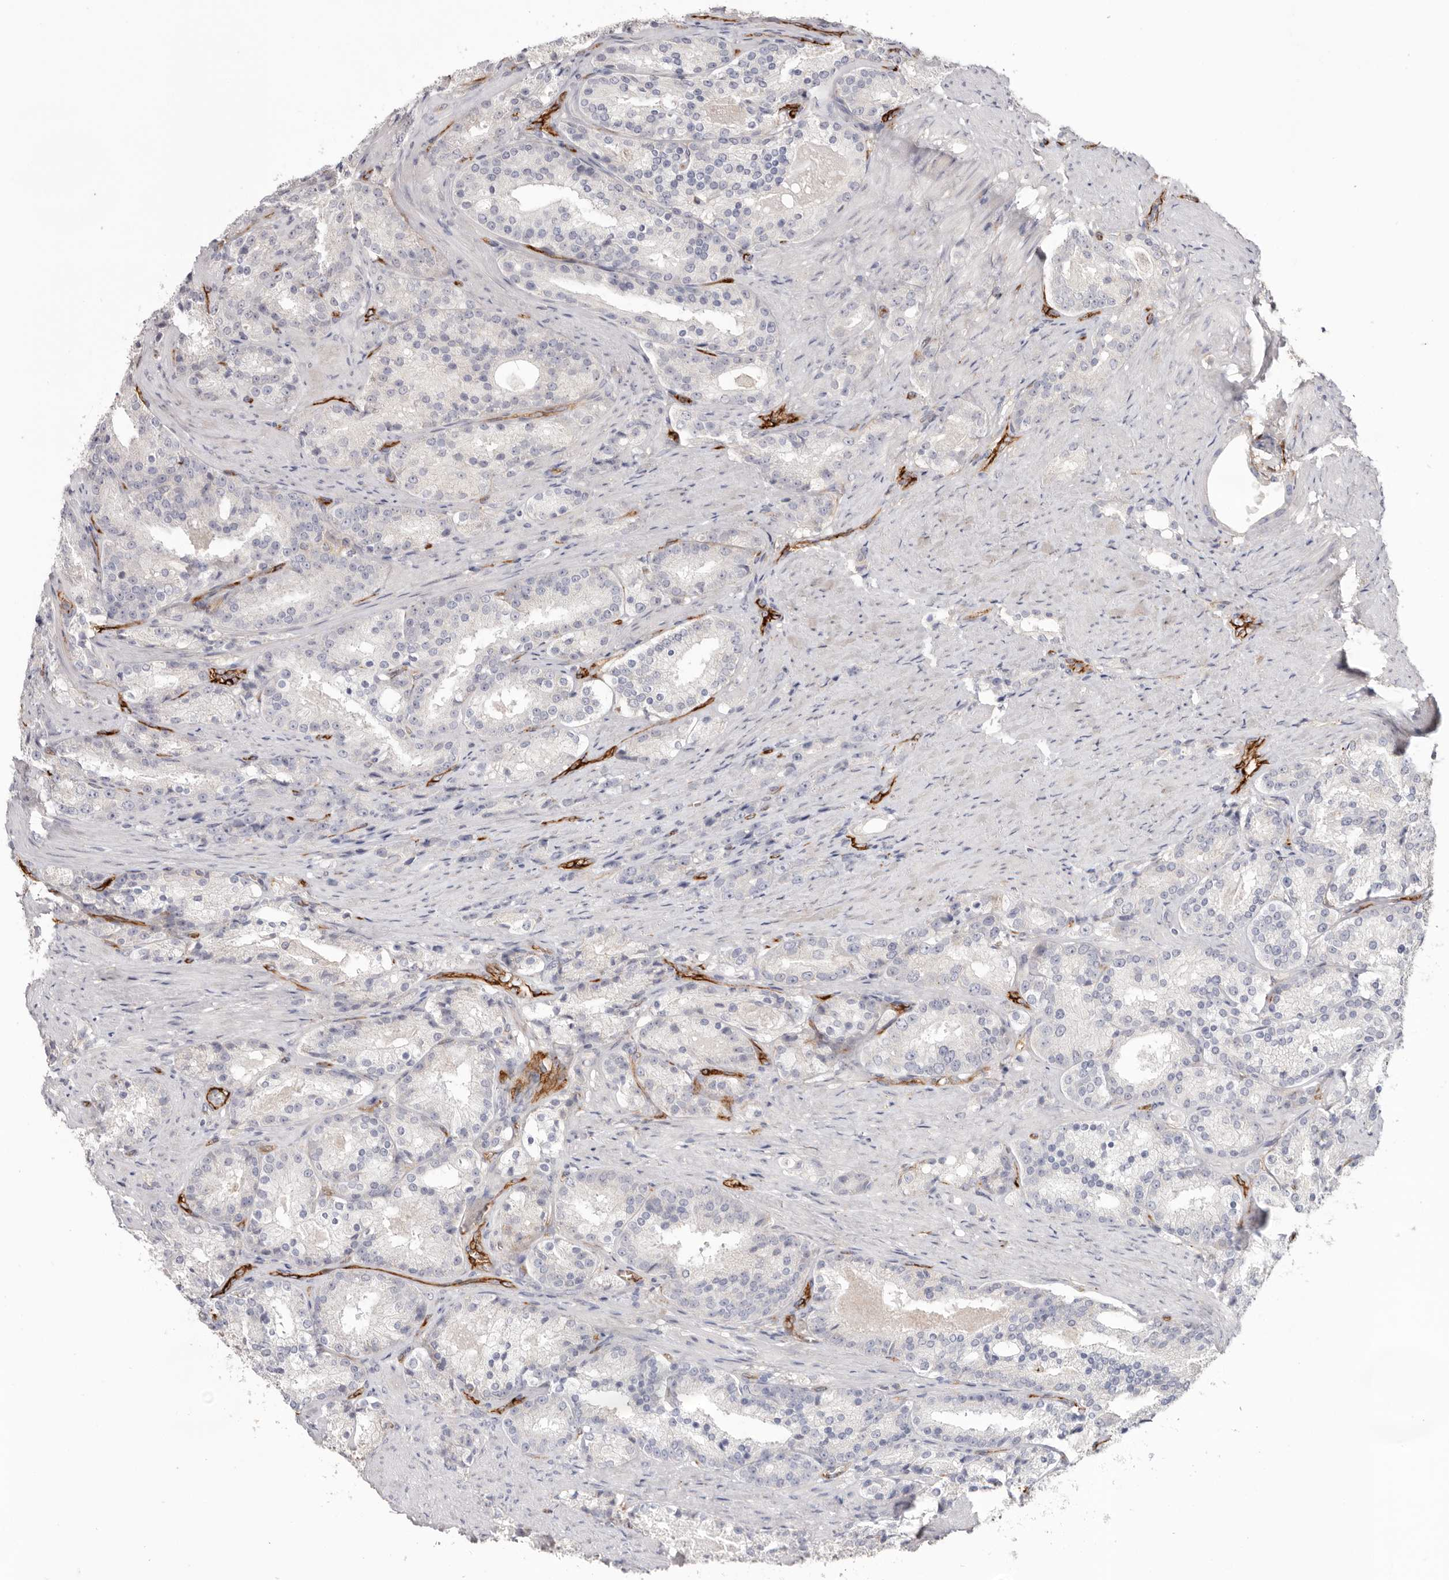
{"staining": {"intensity": "negative", "quantity": "none", "location": "none"}, "tissue": "prostate cancer", "cell_type": "Tumor cells", "image_type": "cancer", "snomed": [{"axis": "morphology", "description": "Adenocarcinoma, High grade"}, {"axis": "topography", "description": "Prostate"}], "caption": "This is a image of immunohistochemistry staining of prostate cancer (high-grade adenocarcinoma), which shows no staining in tumor cells.", "gene": "LRRC66", "patient": {"sex": "male", "age": 60}}